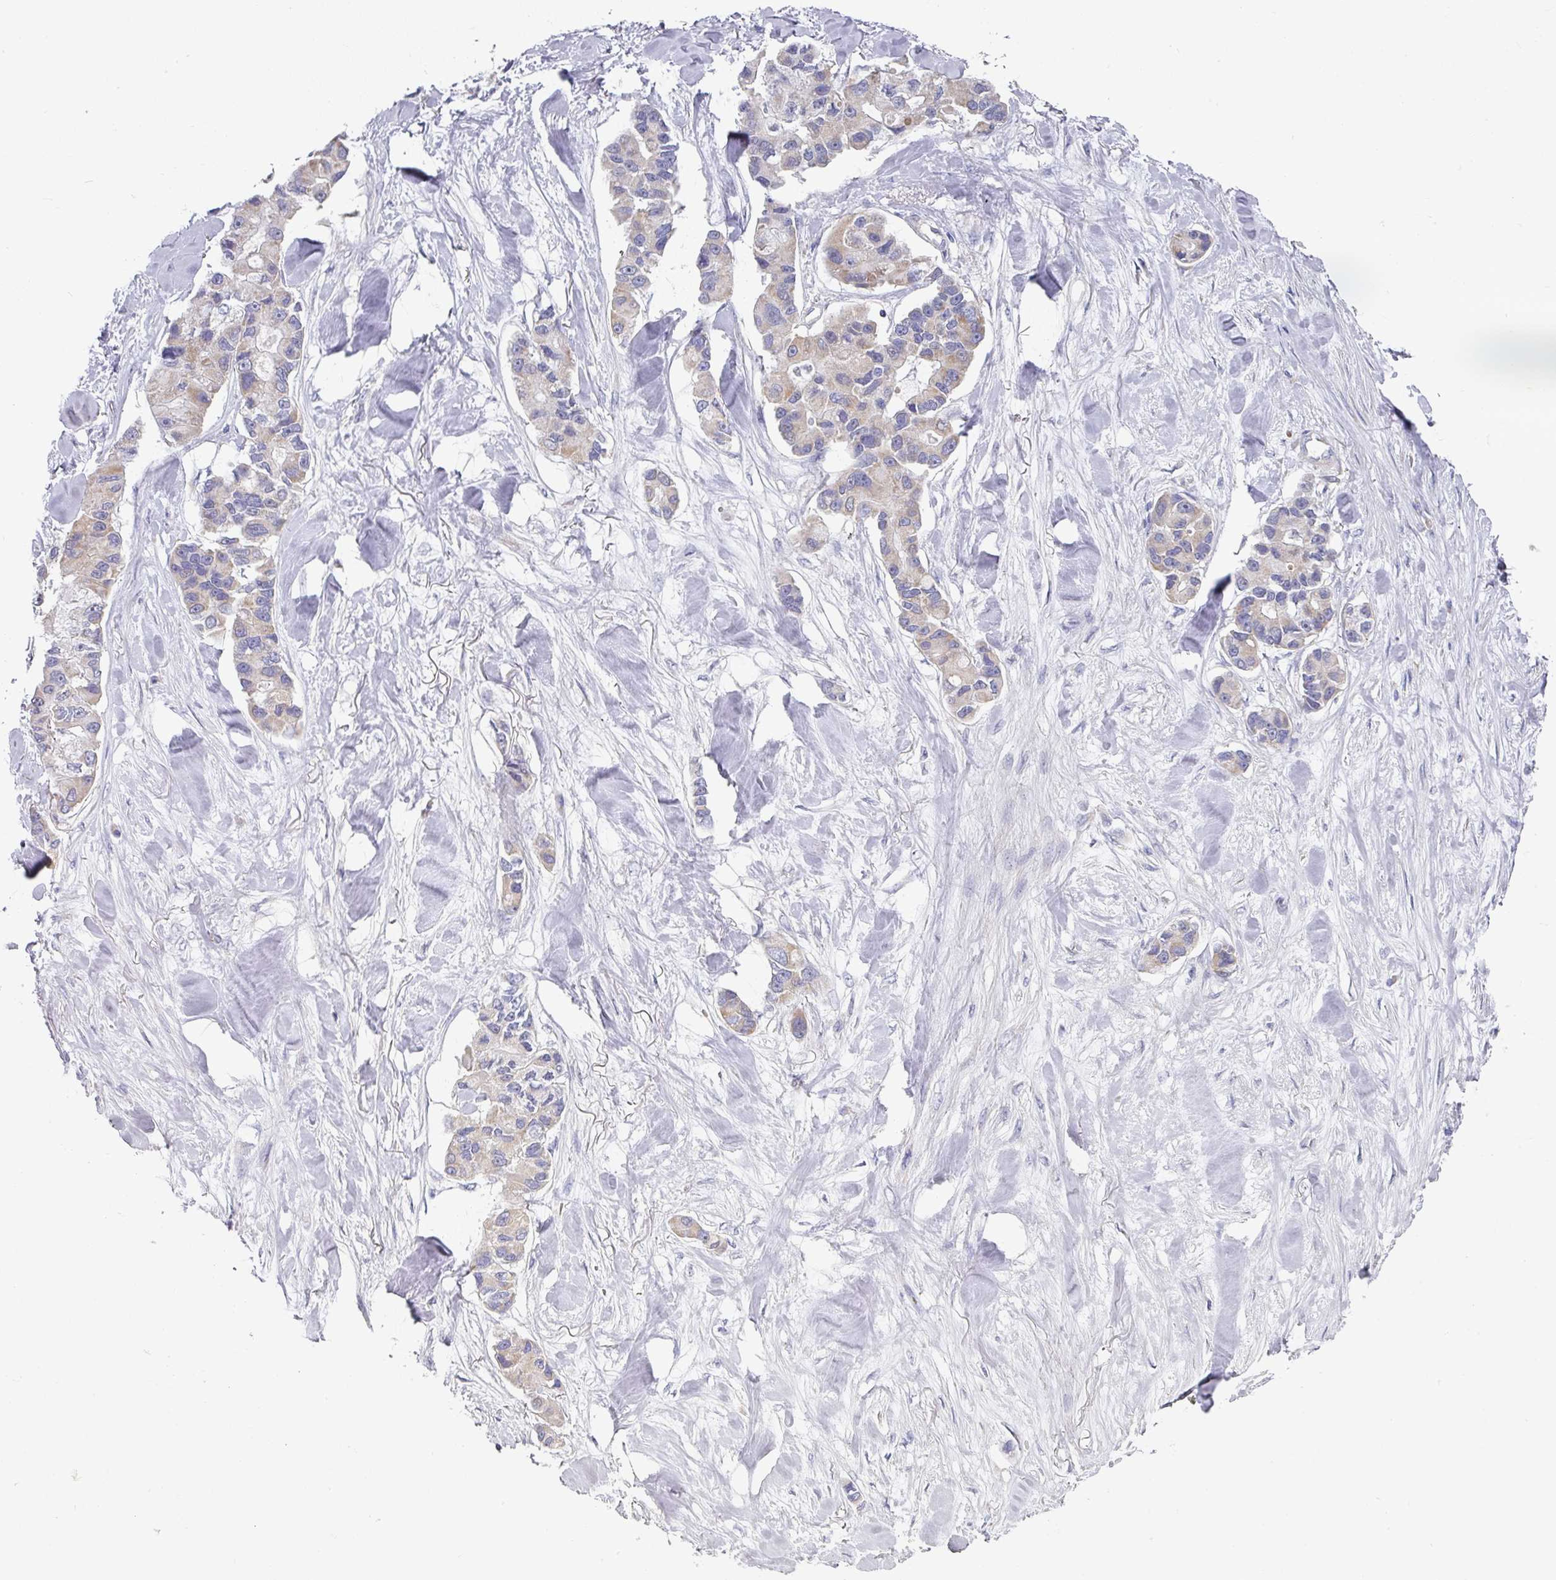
{"staining": {"intensity": "moderate", "quantity": "25%-75%", "location": "cytoplasmic/membranous"}, "tissue": "lung cancer", "cell_type": "Tumor cells", "image_type": "cancer", "snomed": [{"axis": "morphology", "description": "Adenocarcinoma, NOS"}, {"axis": "topography", "description": "Lung"}], "caption": "IHC micrograph of neoplastic tissue: human lung cancer stained using IHC shows medium levels of moderate protein expression localized specifically in the cytoplasmic/membranous of tumor cells, appearing as a cytoplasmic/membranous brown color.", "gene": "PYROXD2", "patient": {"sex": "female", "age": 54}}